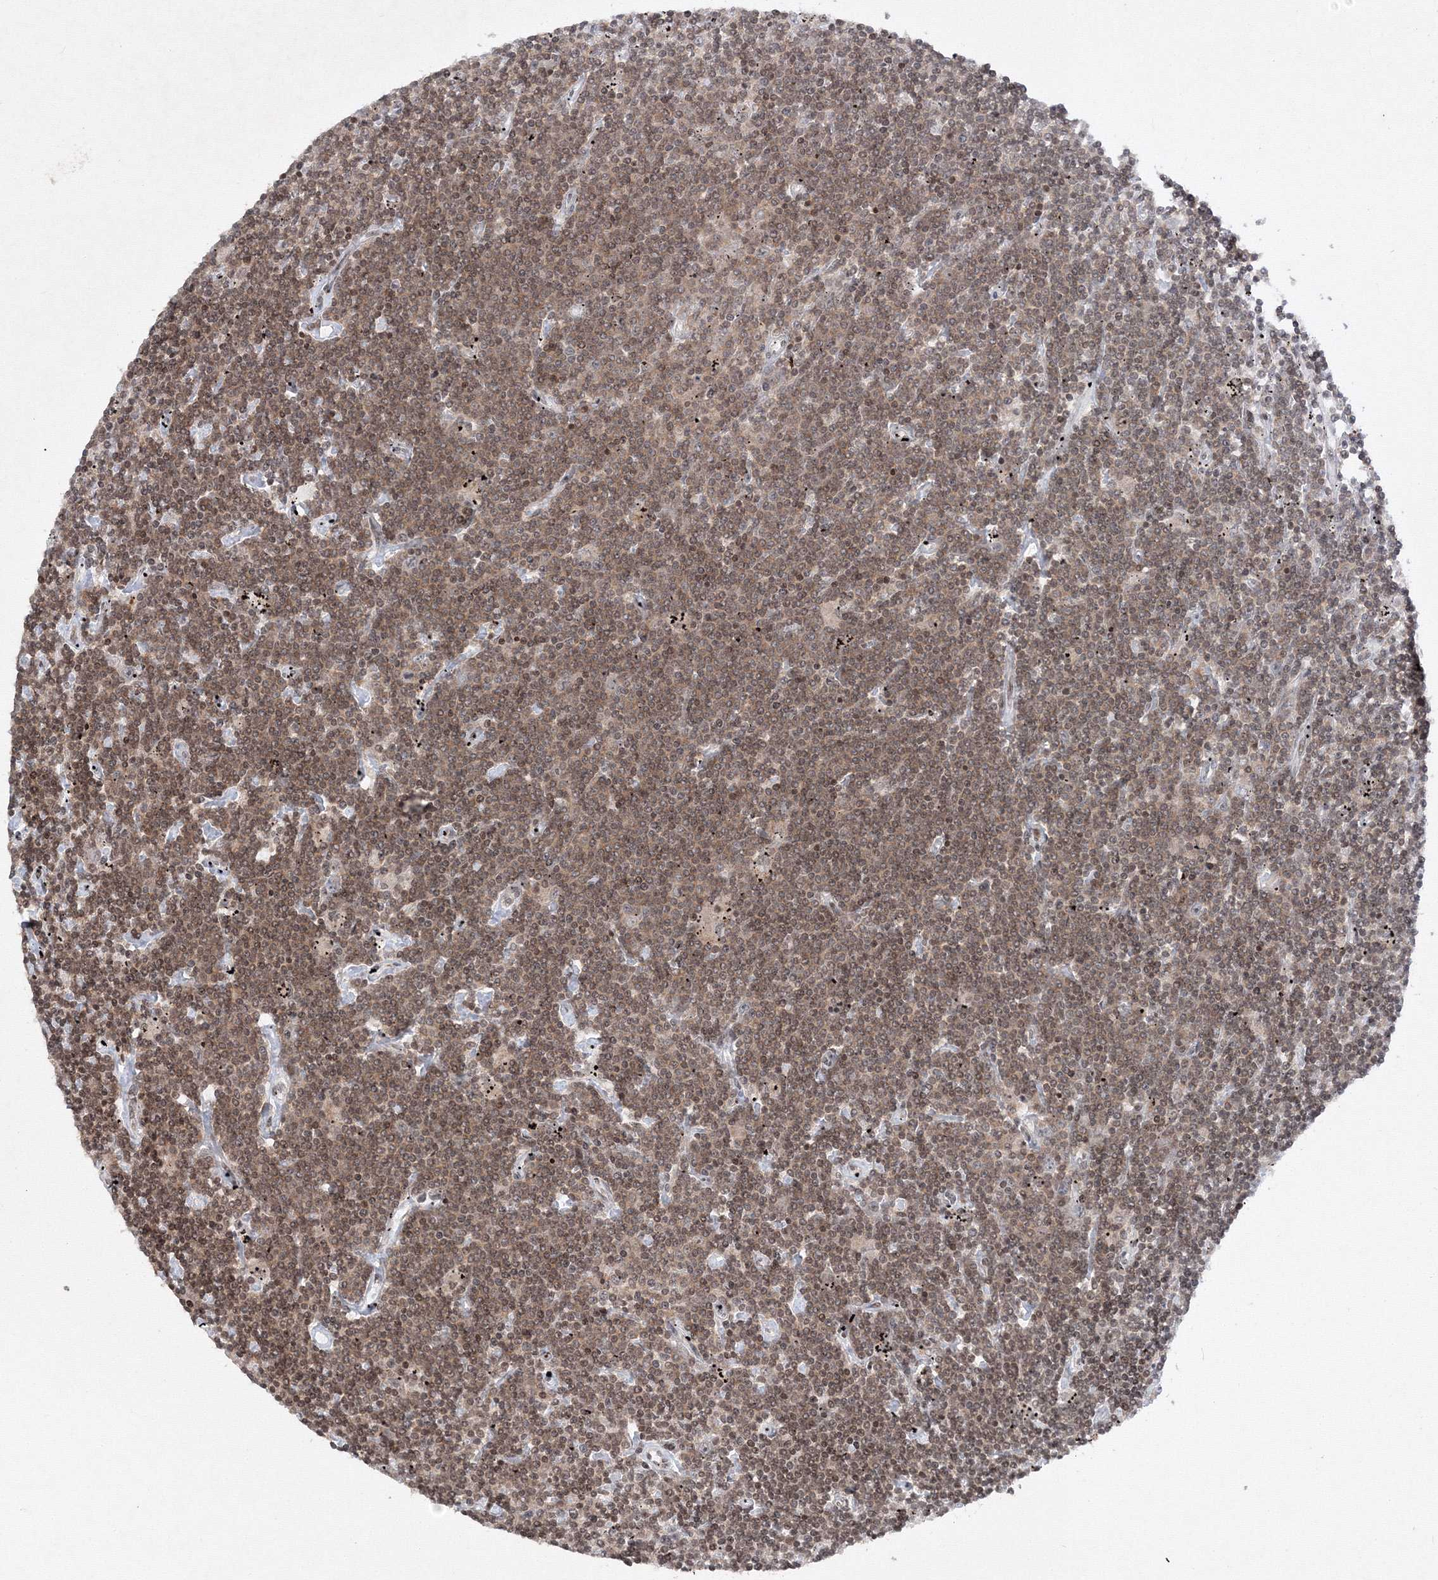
{"staining": {"intensity": "moderate", "quantity": ">75%", "location": "cytoplasmic/membranous,nuclear"}, "tissue": "lymphoma", "cell_type": "Tumor cells", "image_type": "cancer", "snomed": [{"axis": "morphology", "description": "Malignant lymphoma, non-Hodgkin's type, Low grade"}, {"axis": "topography", "description": "Spleen"}], "caption": "An image of human low-grade malignant lymphoma, non-Hodgkin's type stained for a protein reveals moderate cytoplasmic/membranous and nuclear brown staining in tumor cells.", "gene": "MKRN2", "patient": {"sex": "male", "age": 76}}